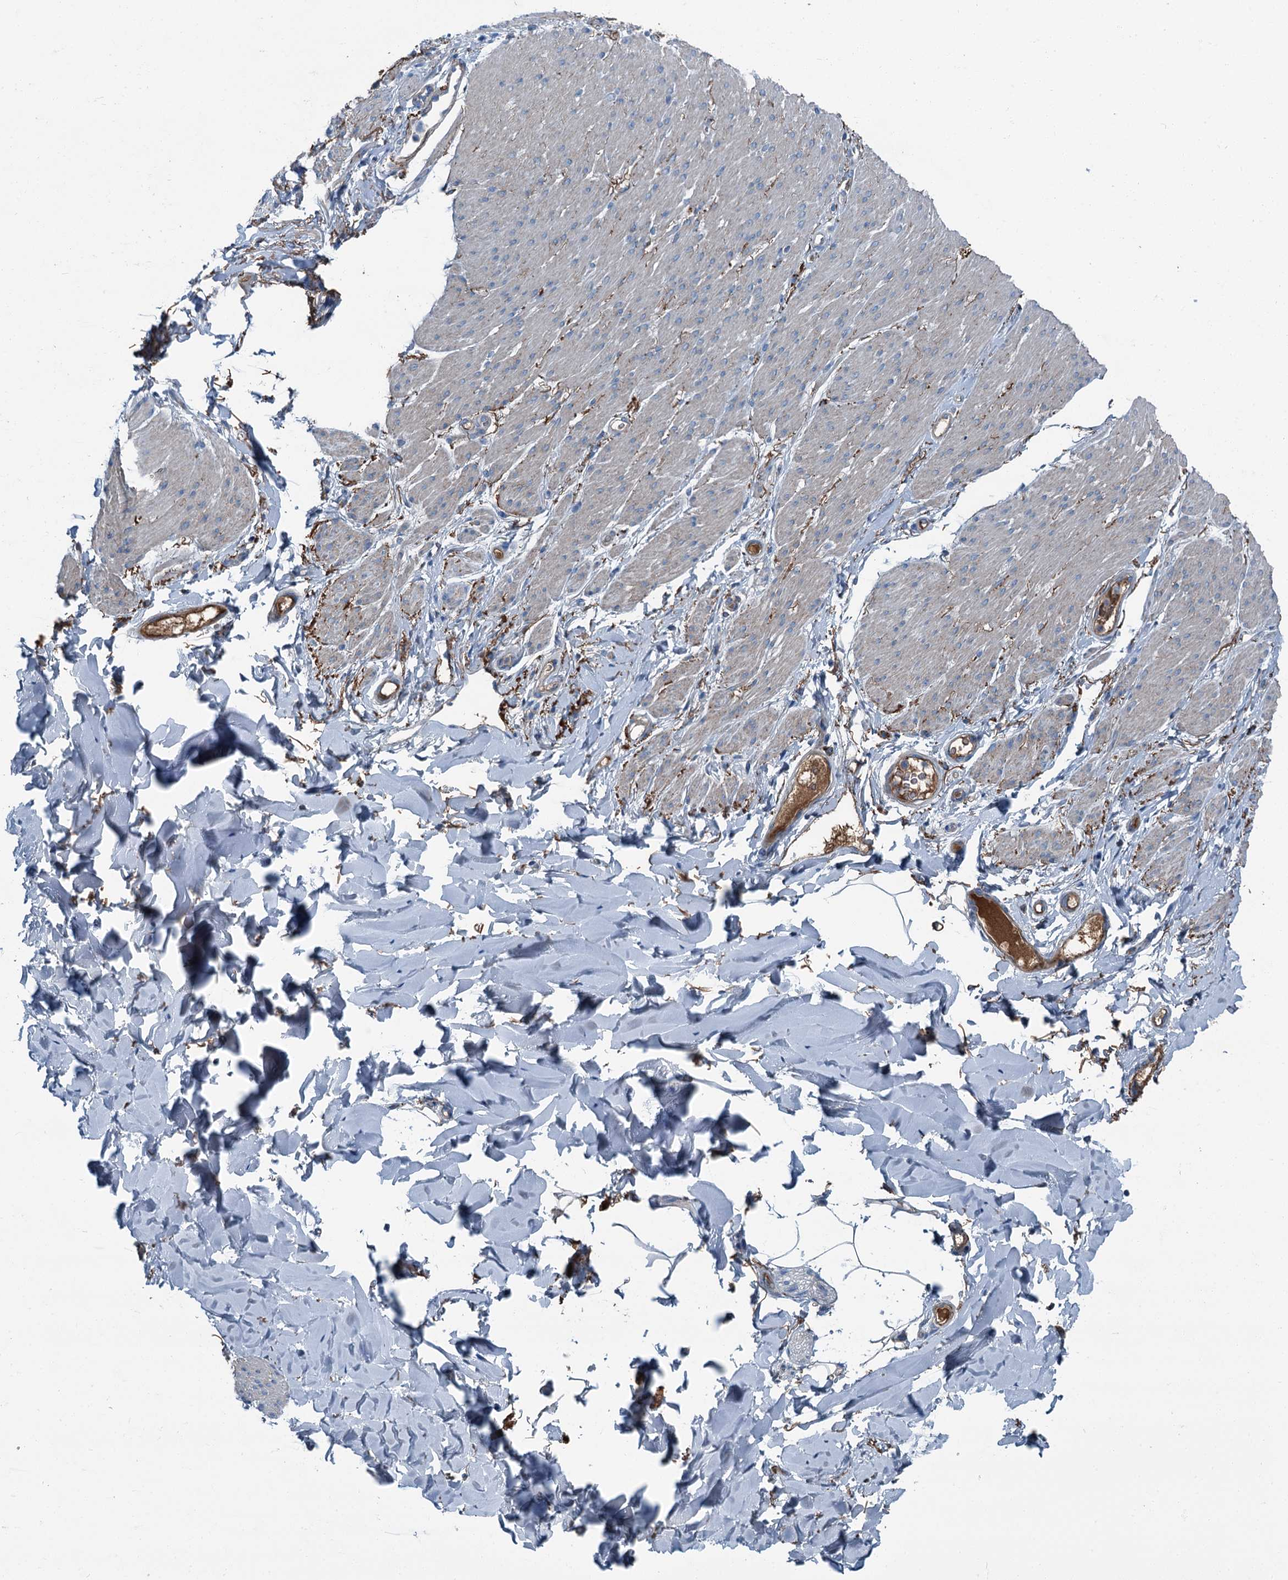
{"staining": {"intensity": "negative", "quantity": "none", "location": "none"}, "tissue": "adipose tissue", "cell_type": "Adipocytes", "image_type": "normal", "snomed": [{"axis": "morphology", "description": "Normal tissue, NOS"}, {"axis": "topography", "description": "Colon"}, {"axis": "topography", "description": "Peripheral nerve tissue"}], "caption": "This is an immunohistochemistry (IHC) photomicrograph of benign human adipose tissue. There is no staining in adipocytes.", "gene": "AXL", "patient": {"sex": "female", "age": 61}}